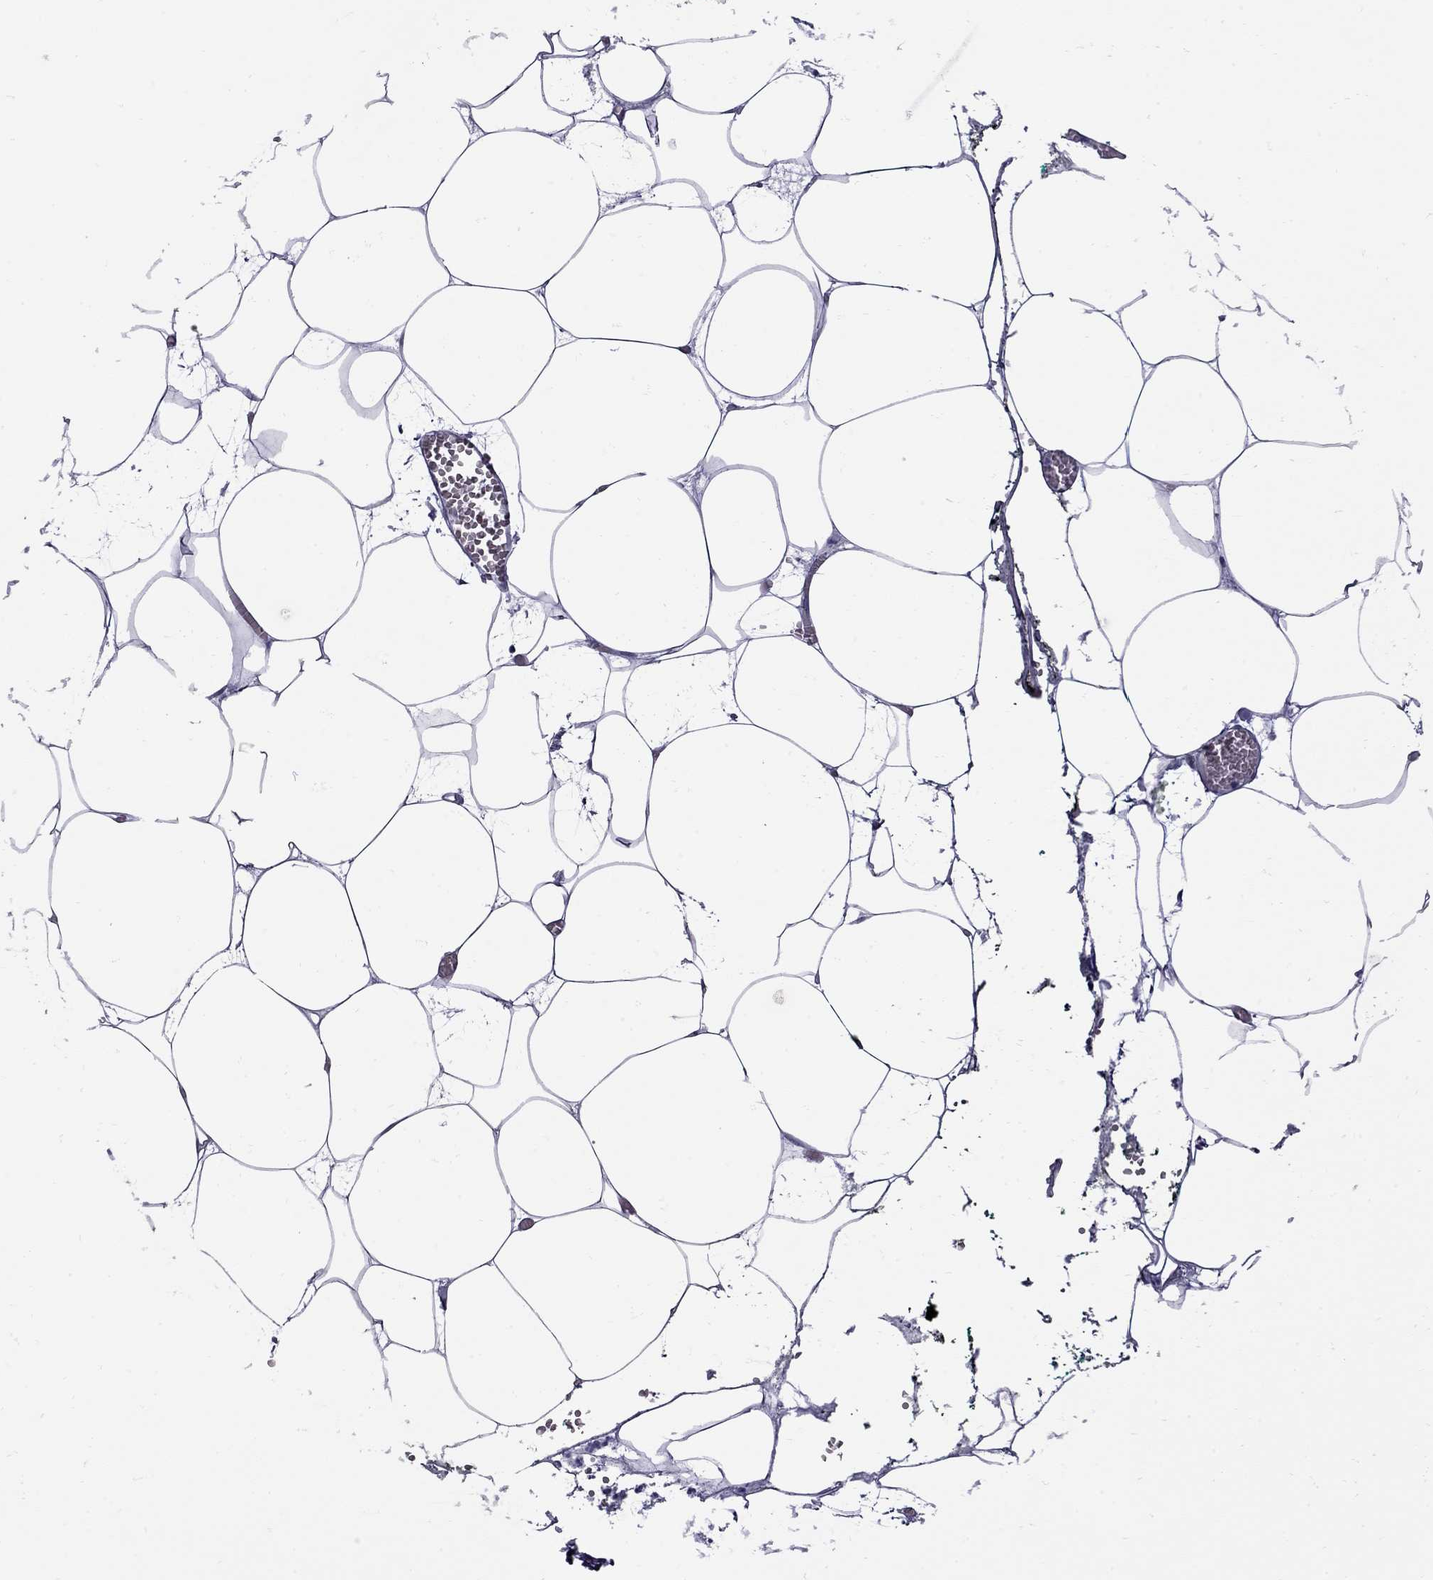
{"staining": {"intensity": "negative", "quantity": "none", "location": "none"}, "tissue": "adipose tissue", "cell_type": "Adipocytes", "image_type": "normal", "snomed": [{"axis": "morphology", "description": "Normal tissue, NOS"}, {"axis": "topography", "description": "Adipose tissue"}, {"axis": "topography", "description": "Pancreas"}, {"axis": "topography", "description": "Peripheral nerve tissue"}], "caption": "The histopathology image displays no significant staining in adipocytes of adipose tissue. (DAB (3,3'-diaminobenzidine) immunohistochemistry (IHC), high magnification).", "gene": "CLTCL1", "patient": {"sex": "female", "age": 58}}